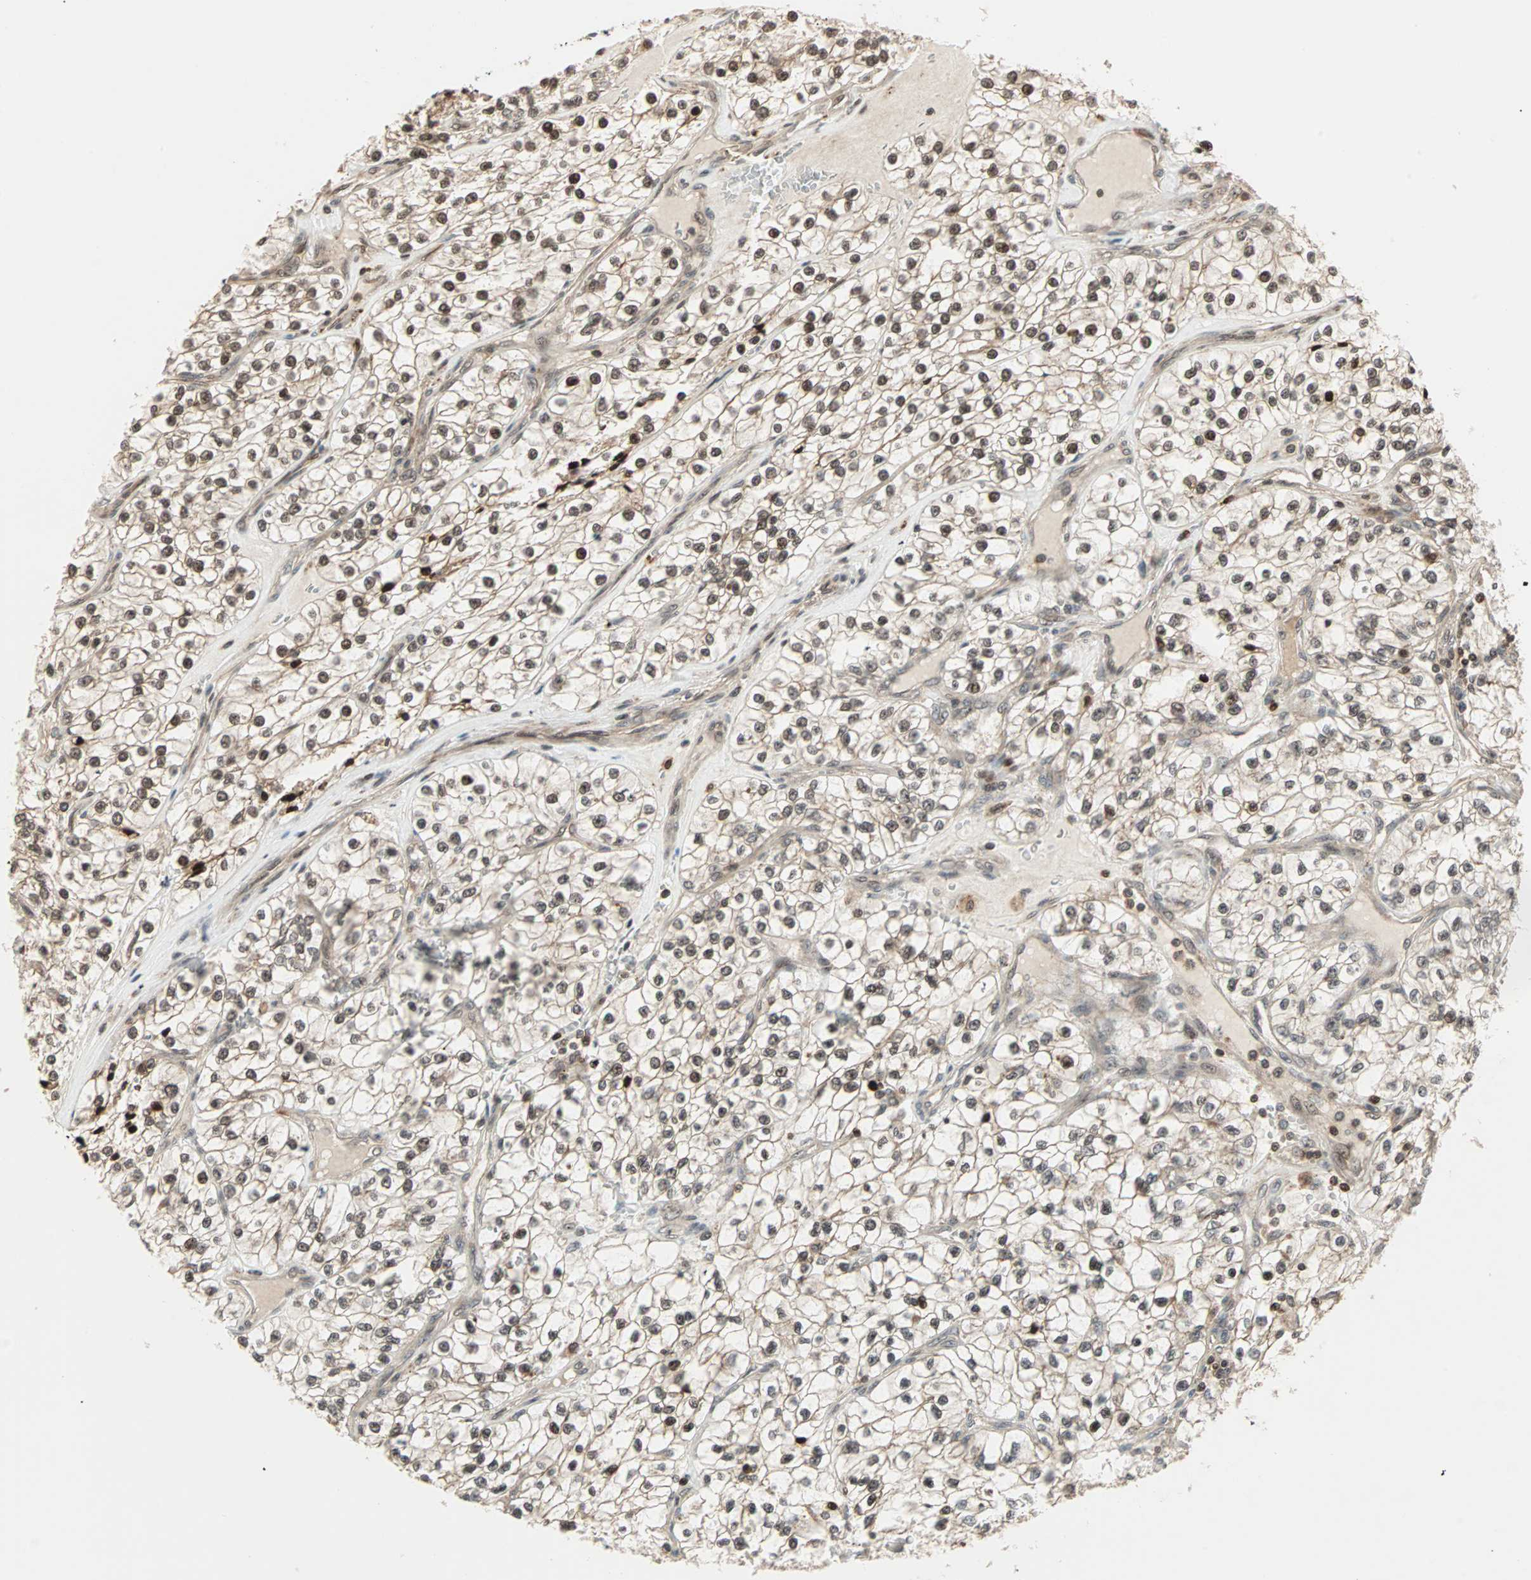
{"staining": {"intensity": "weak", "quantity": ">75%", "location": "cytoplasmic/membranous,nuclear"}, "tissue": "renal cancer", "cell_type": "Tumor cells", "image_type": "cancer", "snomed": [{"axis": "morphology", "description": "Adenocarcinoma, NOS"}, {"axis": "topography", "description": "Kidney"}], "caption": "A brown stain labels weak cytoplasmic/membranous and nuclear staining of a protein in adenocarcinoma (renal) tumor cells.", "gene": "ZBED9", "patient": {"sex": "female", "age": 57}}